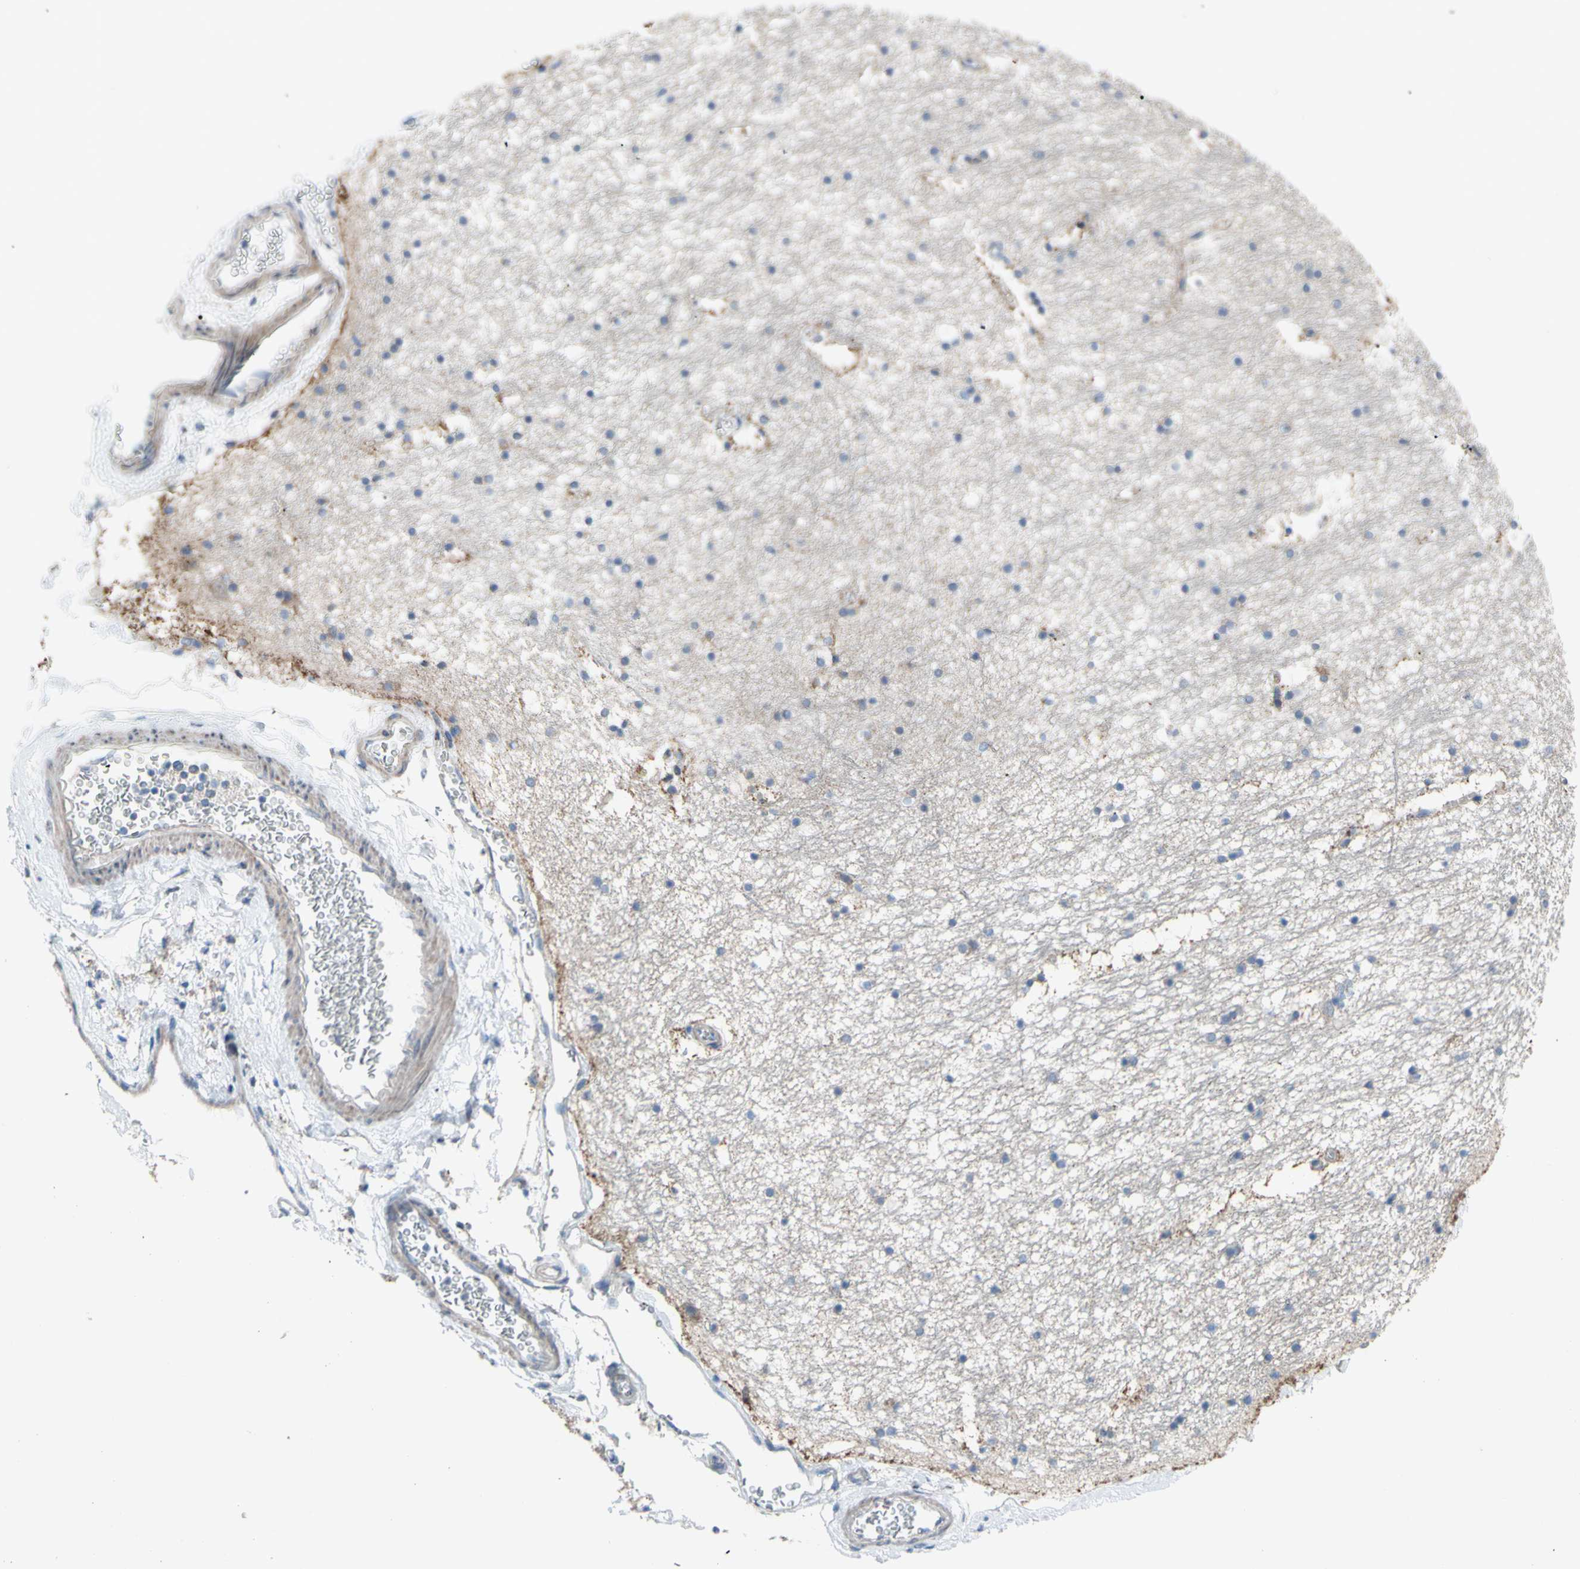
{"staining": {"intensity": "moderate", "quantity": "<25%", "location": "cytoplasmic/membranous"}, "tissue": "hippocampus", "cell_type": "Glial cells", "image_type": "normal", "snomed": [{"axis": "morphology", "description": "Normal tissue, NOS"}, {"axis": "topography", "description": "Hippocampus"}], "caption": "Normal hippocampus exhibits moderate cytoplasmic/membranous expression in about <25% of glial cells.", "gene": "GRAMD2B", "patient": {"sex": "male", "age": 45}}